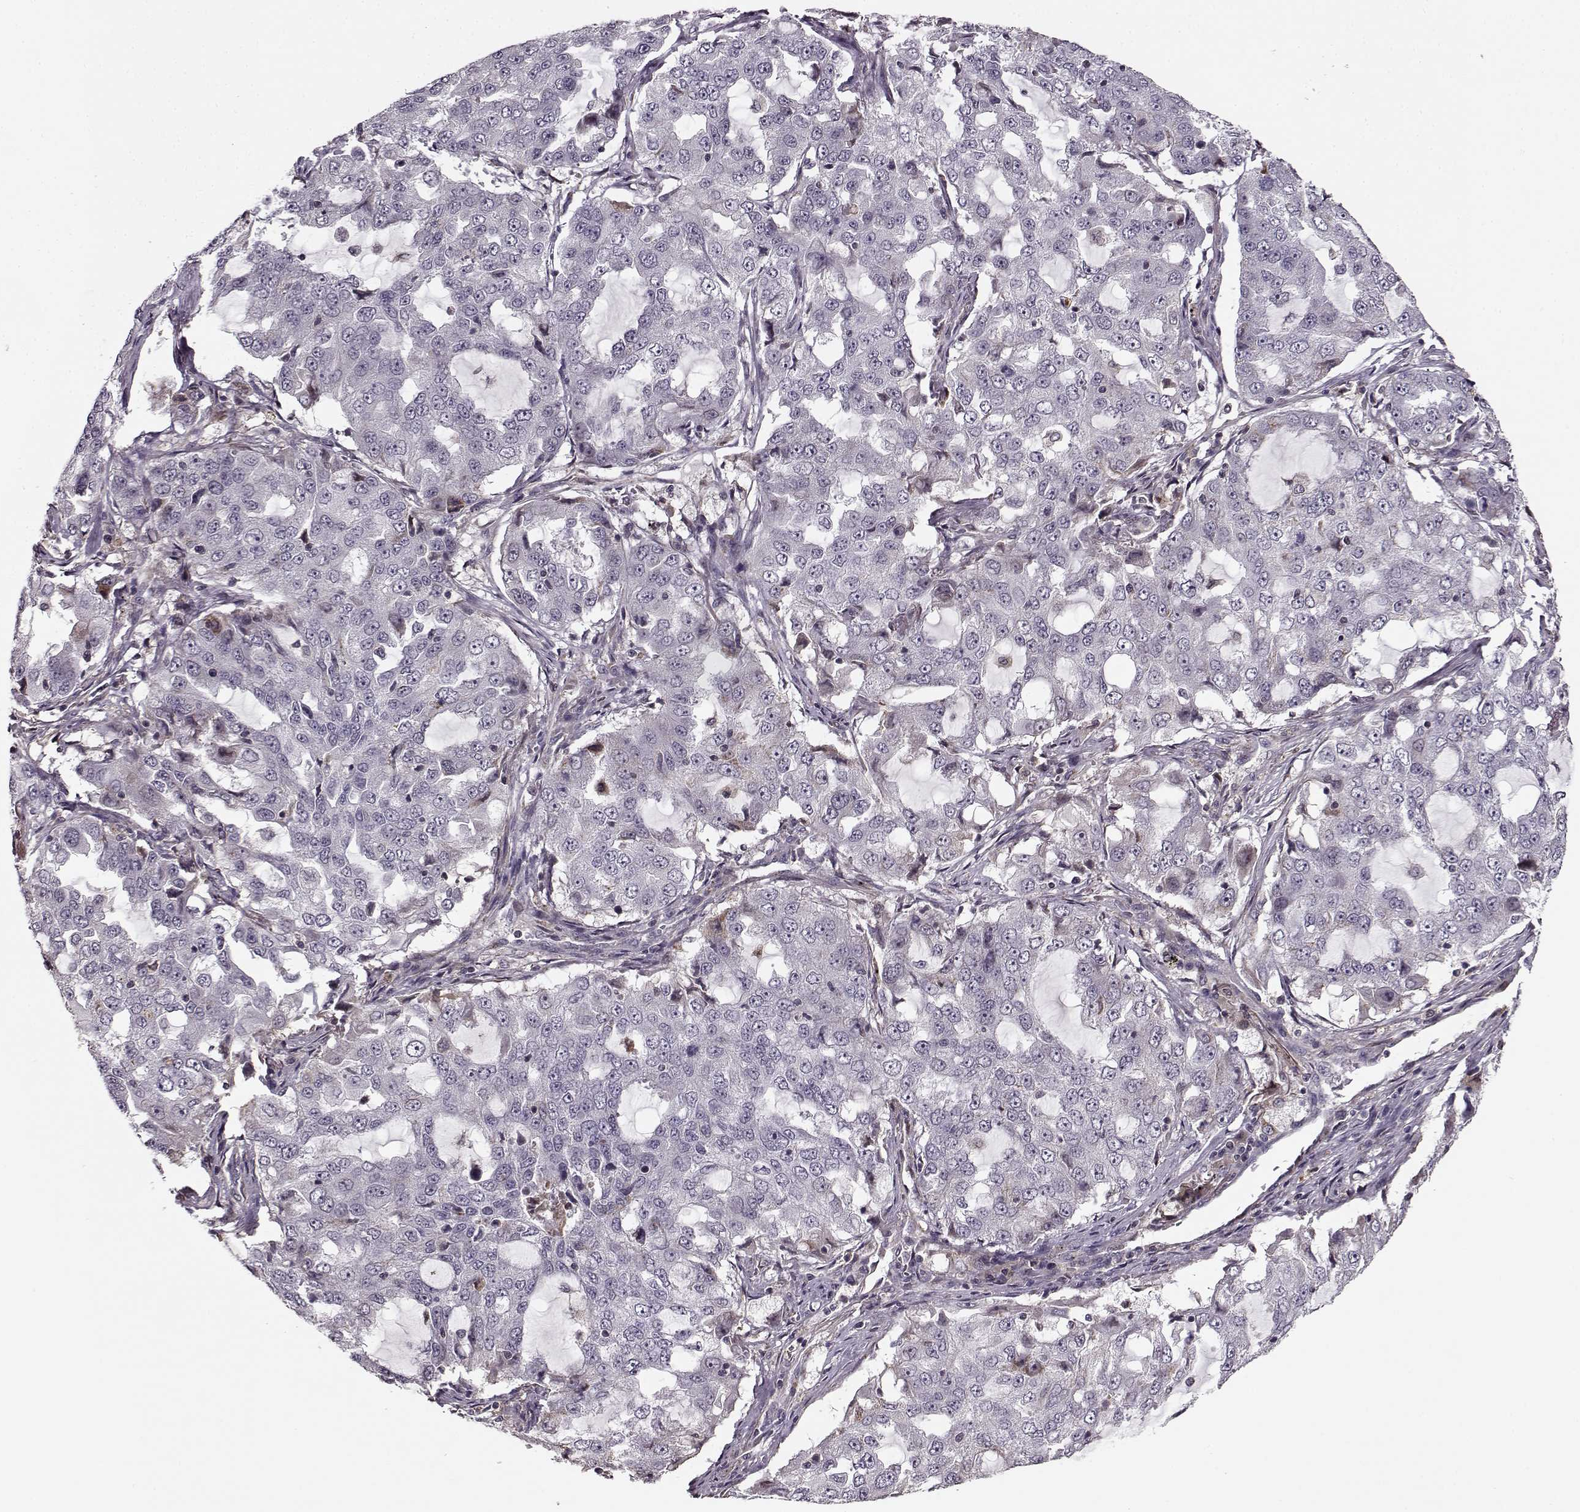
{"staining": {"intensity": "negative", "quantity": "none", "location": "none"}, "tissue": "lung cancer", "cell_type": "Tumor cells", "image_type": "cancer", "snomed": [{"axis": "morphology", "description": "Adenocarcinoma, NOS"}, {"axis": "topography", "description": "Lung"}], "caption": "This is an immunohistochemistry micrograph of human lung adenocarcinoma. There is no staining in tumor cells.", "gene": "MFSD1", "patient": {"sex": "female", "age": 61}}